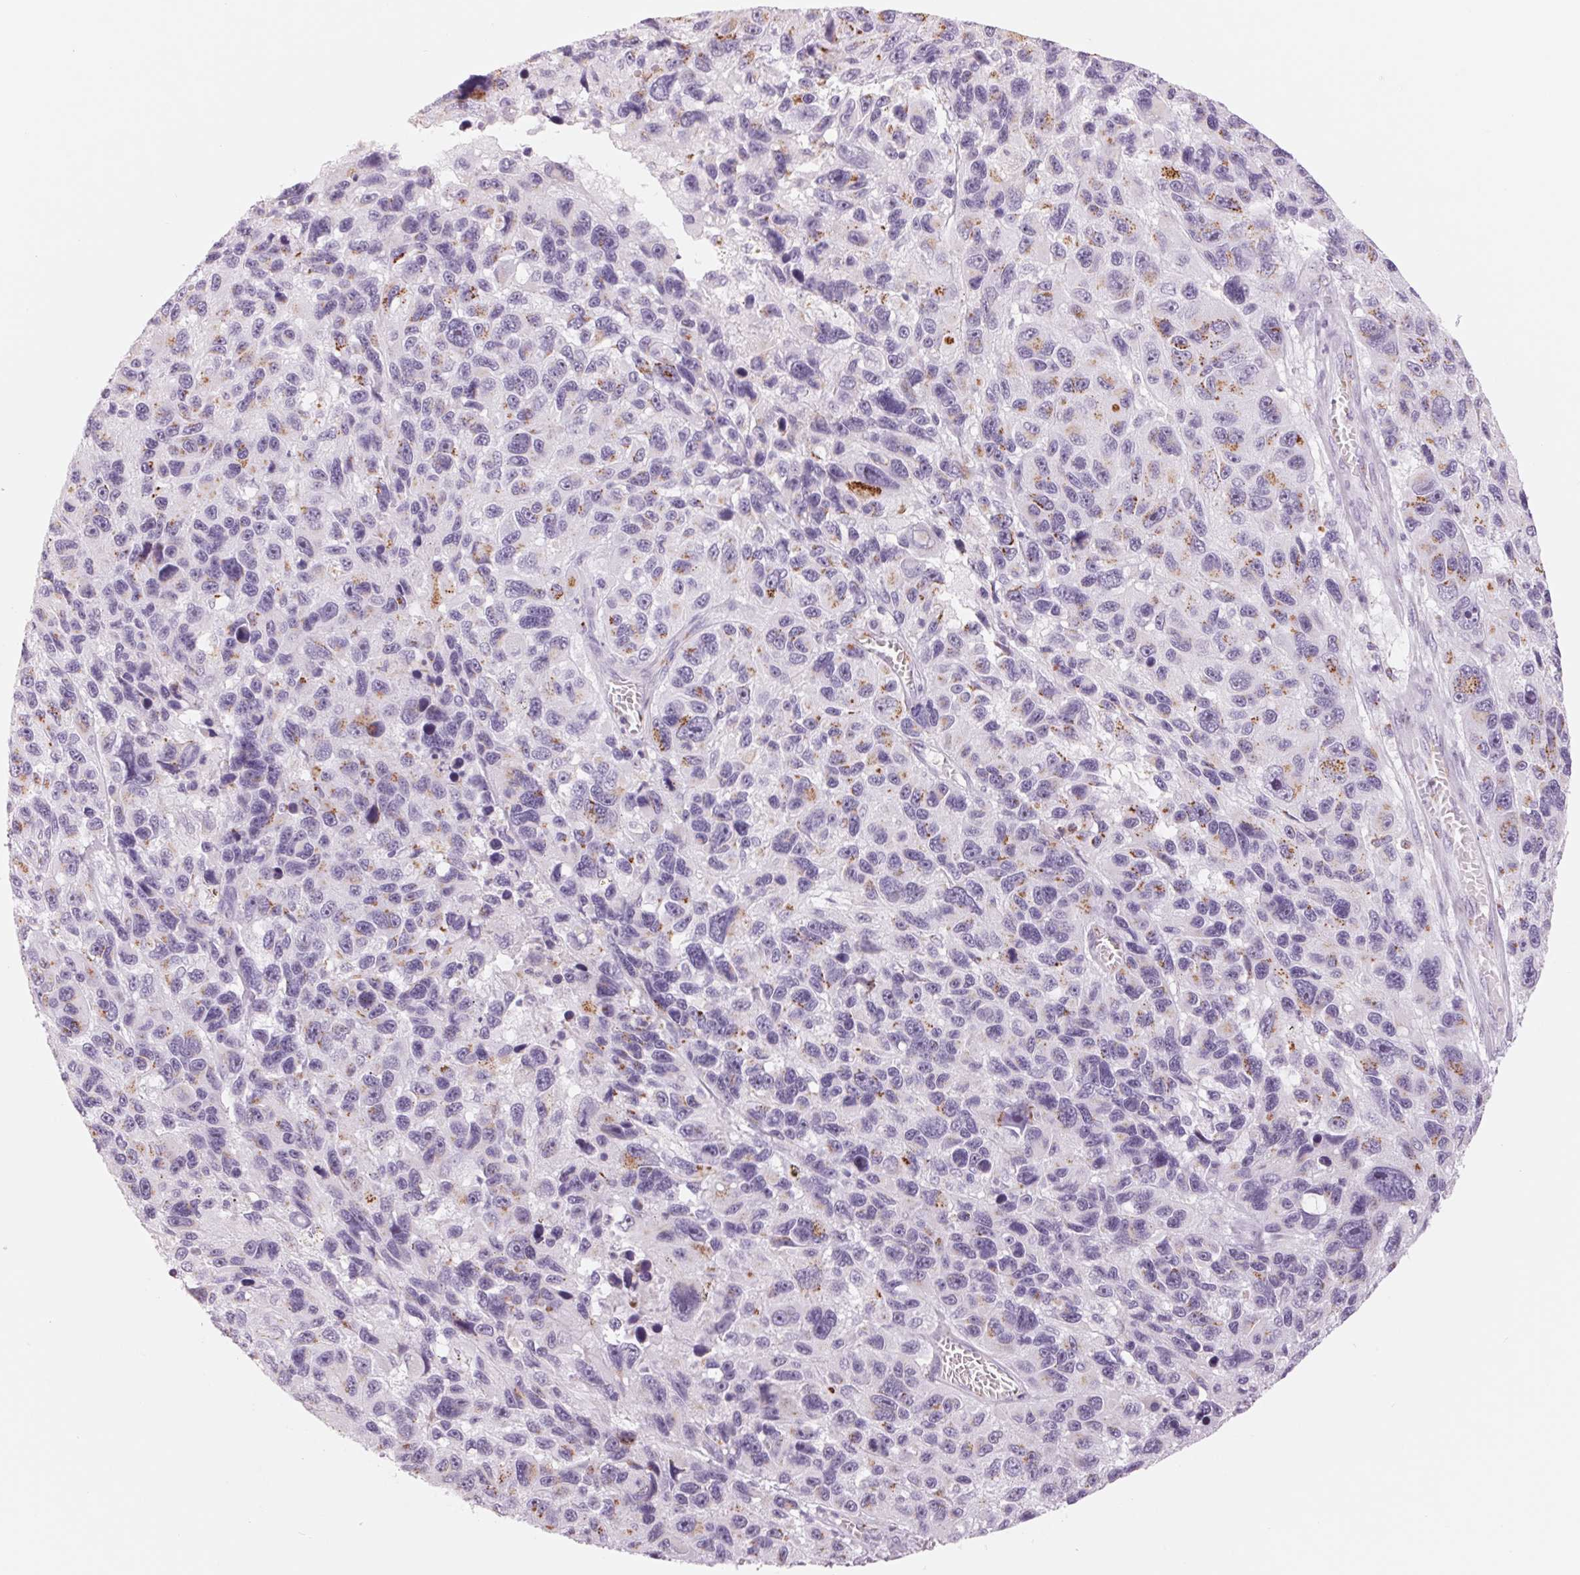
{"staining": {"intensity": "moderate", "quantity": "25%-75%", "location": "cytoplasmic/membranous"}, "tissue": "melanoma", "cell_type": "Tumor cells", "image_type": "cancer", "snomed": [{"axis": "morphology", "description": "Malignant melanoma, NOS"}, {"axis": "topography", "description": "Skin"}], "caption": "This is a histology image of immunohistochemistry staining of malignant melanoma, which shows moderate staining in the cytoplasmic/membranous of tumor cells.", "gene": "GALNT7", "patient": {"sex": "male", "age": 53}}